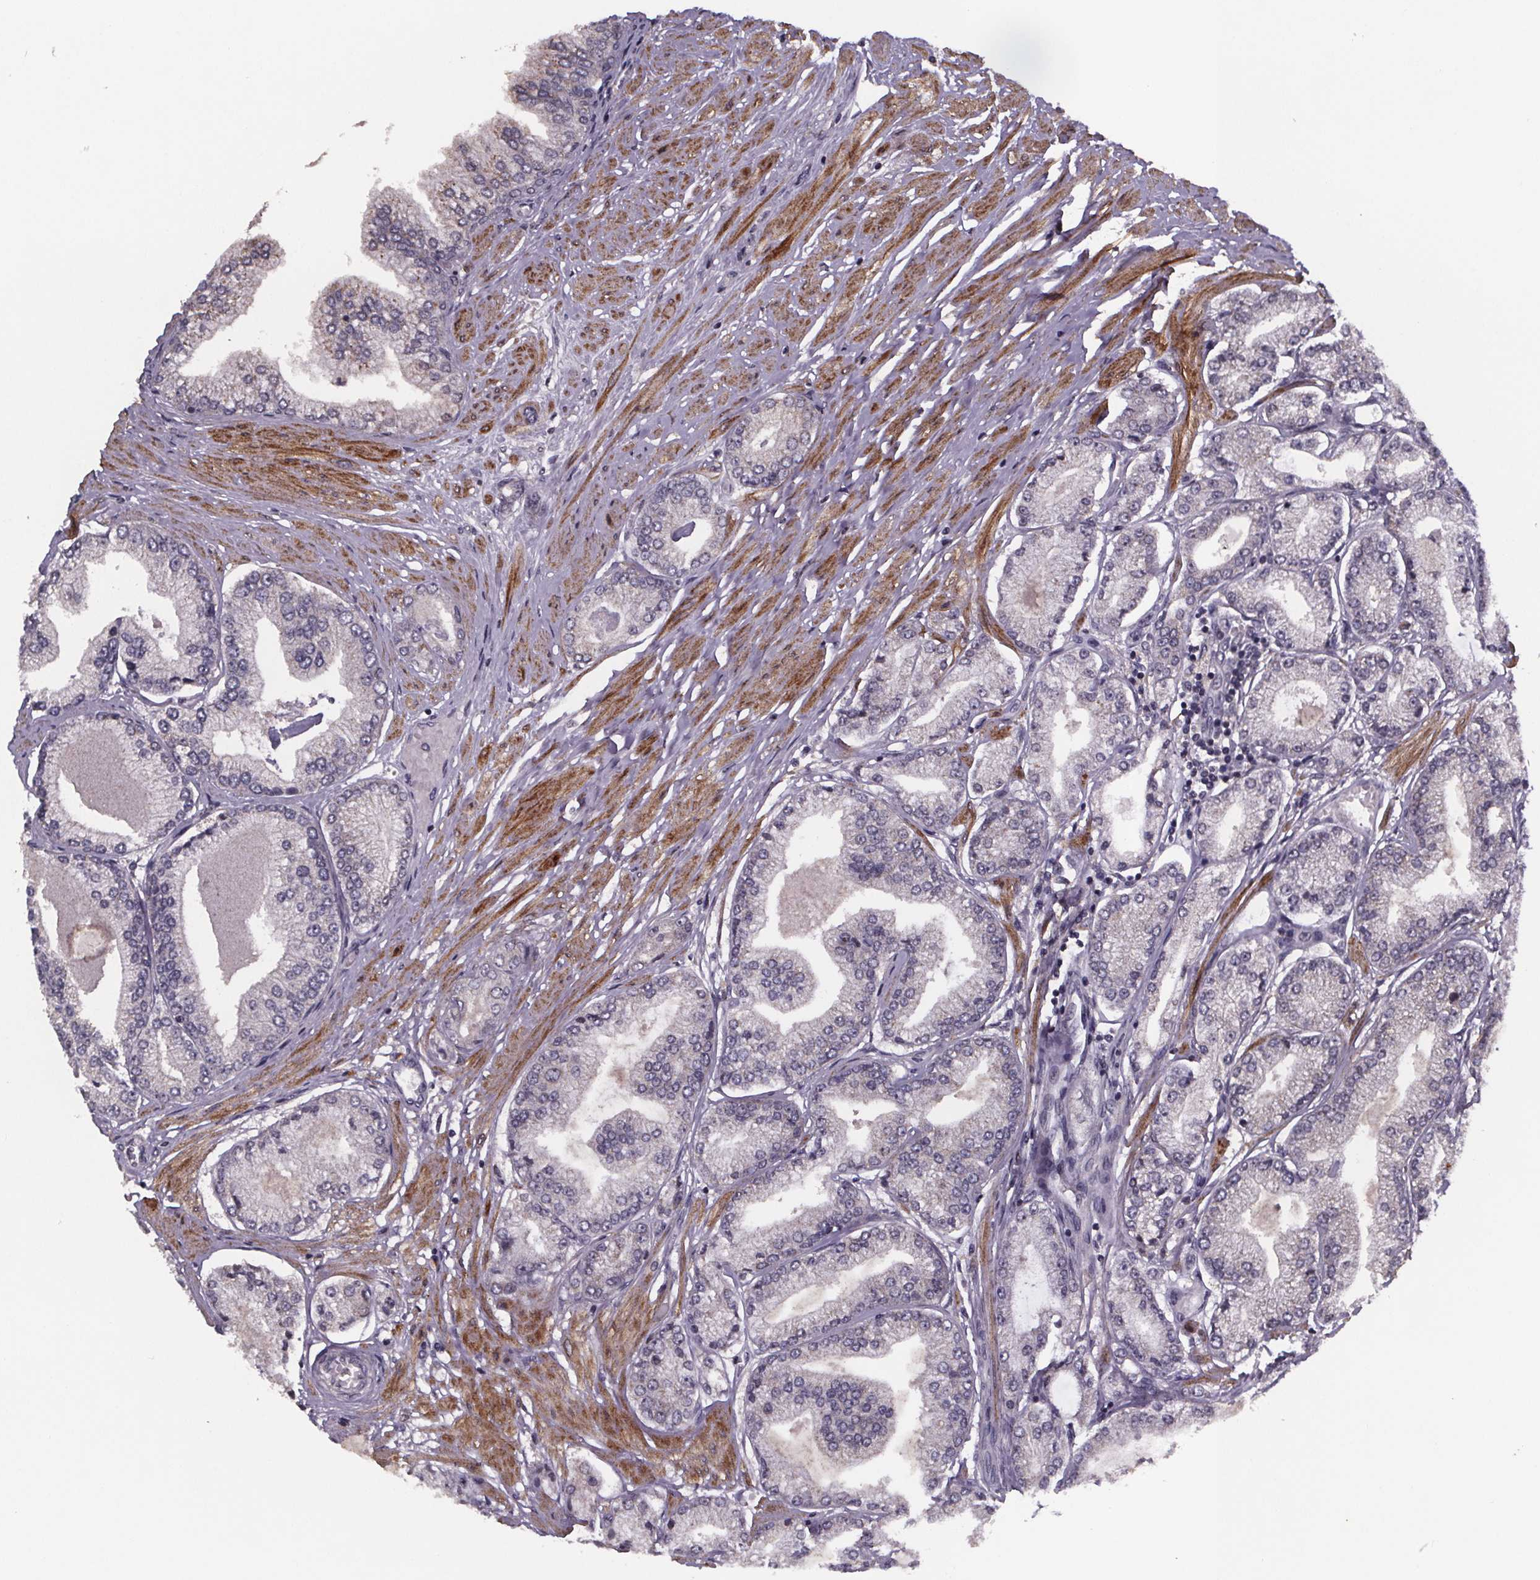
{"staining": {"intensity": "negative", "quantity": "none", "location": "none"}, "tissue": "prostate cancer", "cell_type": "Tumor cells", "image_type": "cancer", "snomed": [{"axis": "morphology", "description": "Adenocarcinoma, Low grade"}, {"axis": "topography", "description": "Prostate"}], "caption": "There is no significant positivity in tumor cells of adenocarcinoma (low-grade) (prostate).", "gene": "PALLD", "patient": {"sex": "male", "age": 55}}